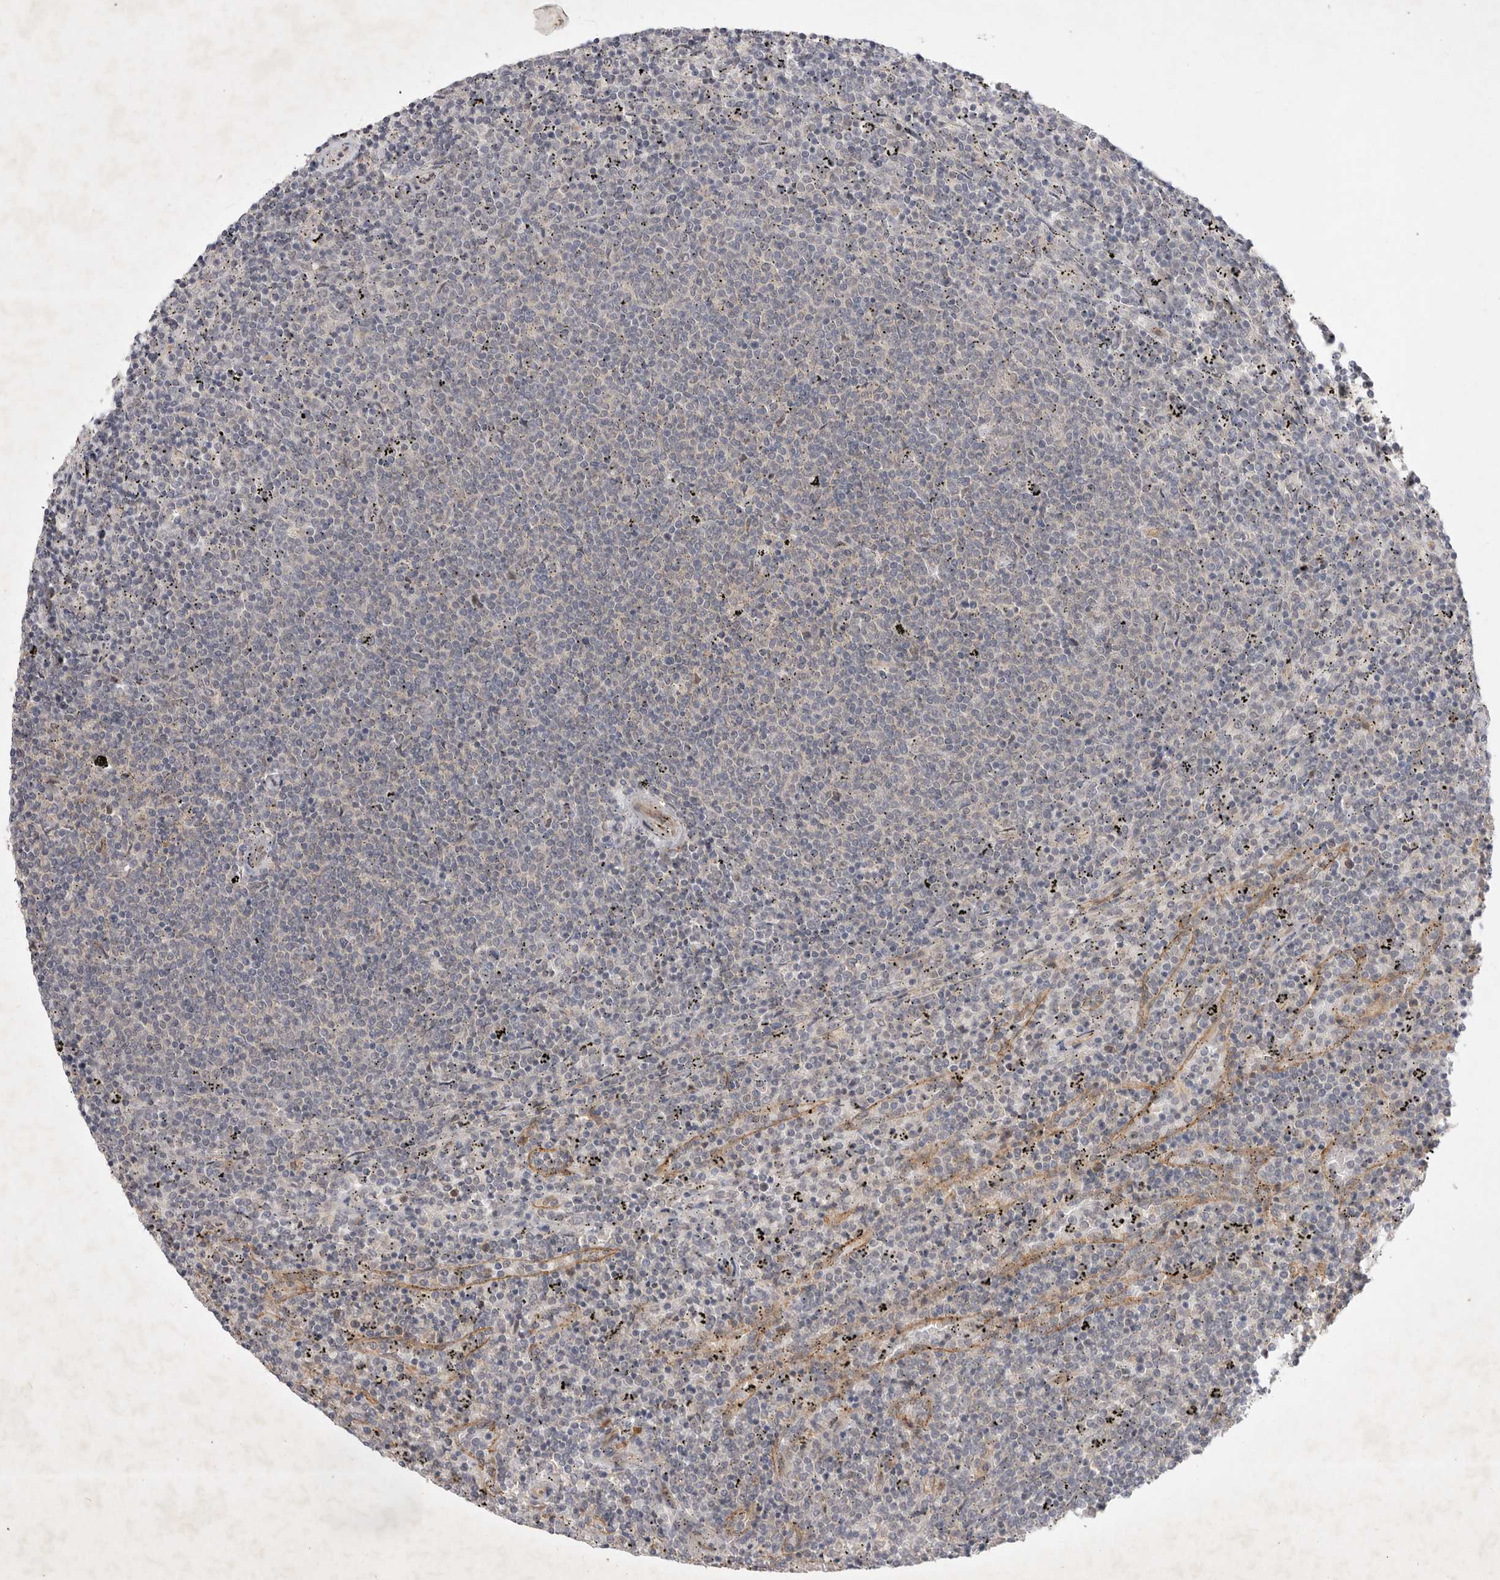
{"staining": {"intensity": "negative", "quantity": "none", "location": "none"}, "tissue": "lymphoma", "cell_type": "Tumor cells", "image_type": "cancer", "snomed": [{"axis": "morphology", "description": "Malignant lymphoma, non-Hodgkin's type, Low grade"}, {"axis": "topography", "description": "Spleen"}], "caption": "High power microscopy histopathology image of an immunohistochemistry micrograph of malignant lymphoma, non-Hodgkin's type (low-grade), revealing no significant staining in tumor cells.", "gene": "PTPDC1", "patient": {"sex": "female", "age": 50}}